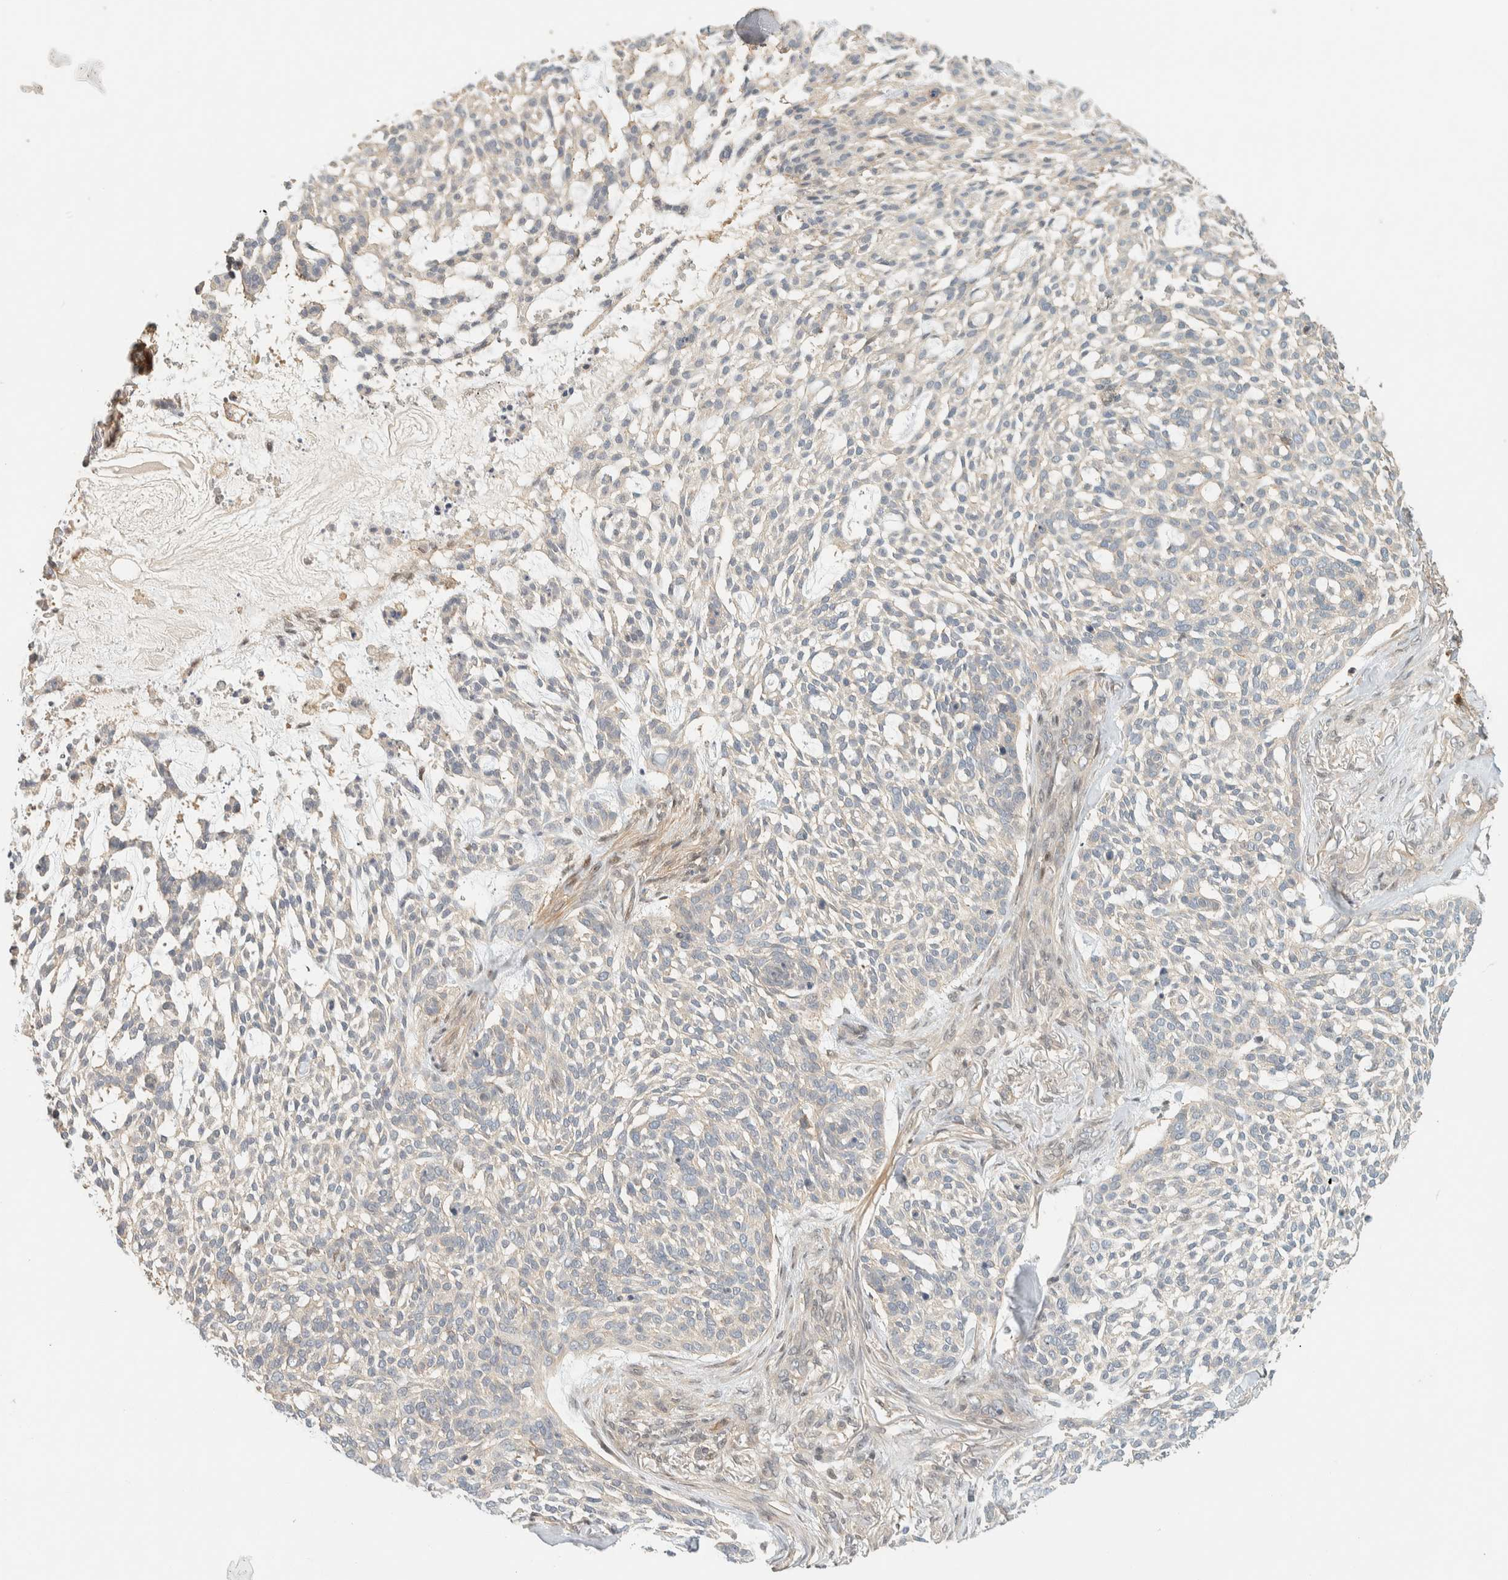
{"staining": {"intensity": "negative", "quantity": "none", "location": "none"}, "tissue": "skin cancer", "cell_type": "Tumor cells", "image_type": "cancer", "snomed": [{"axis": "morphology", "description": "Basal cell carcinoma"}, {"axis": "topography", "description": "Skin"}], "caption": "Immunohistochemical staining of skin cancer (basal cell carcinoma) exhibits no significant expression in tumor cells.", "gene": "ARFGEF1", "patient": {"sex": "female", "age": 64}}